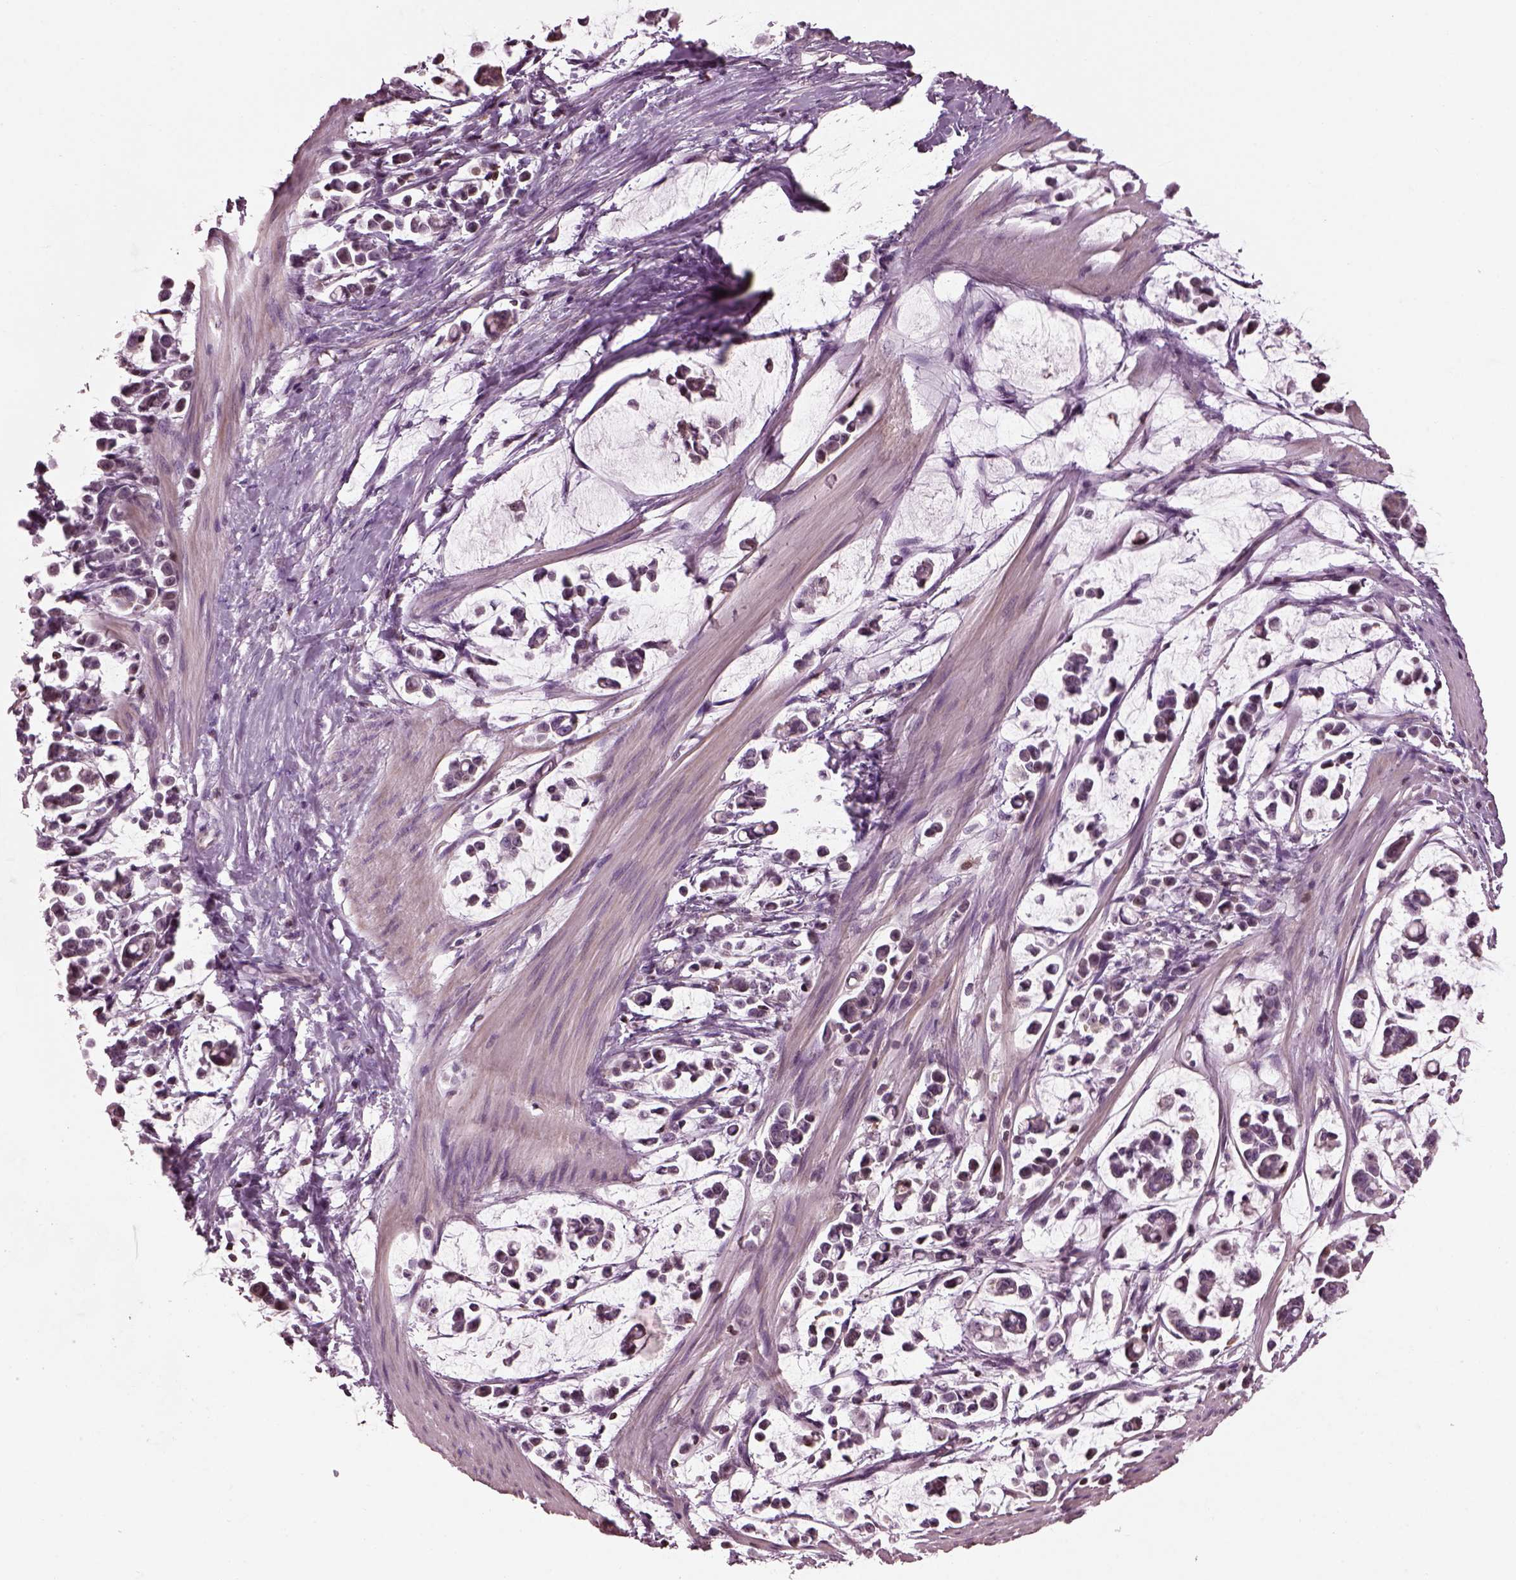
{"staining": {"intensity": "negative", "quantity": "none", "location": "none"}, "tissue": "stomach cancer", "cell_type": "Tumor cells", "image_type": "cancer", "snomed": [{"axis": "morphology", "description": "Adenocarcinoma, NOS"}, {"axis": "topography", "description": "Stomach"}], "caption": "Immunohistochemistry of stomach cancer demonstrates no positivity in tumor cells.", "gene": "BFSP1", "patient": {"sex": "male", "age": 82}}